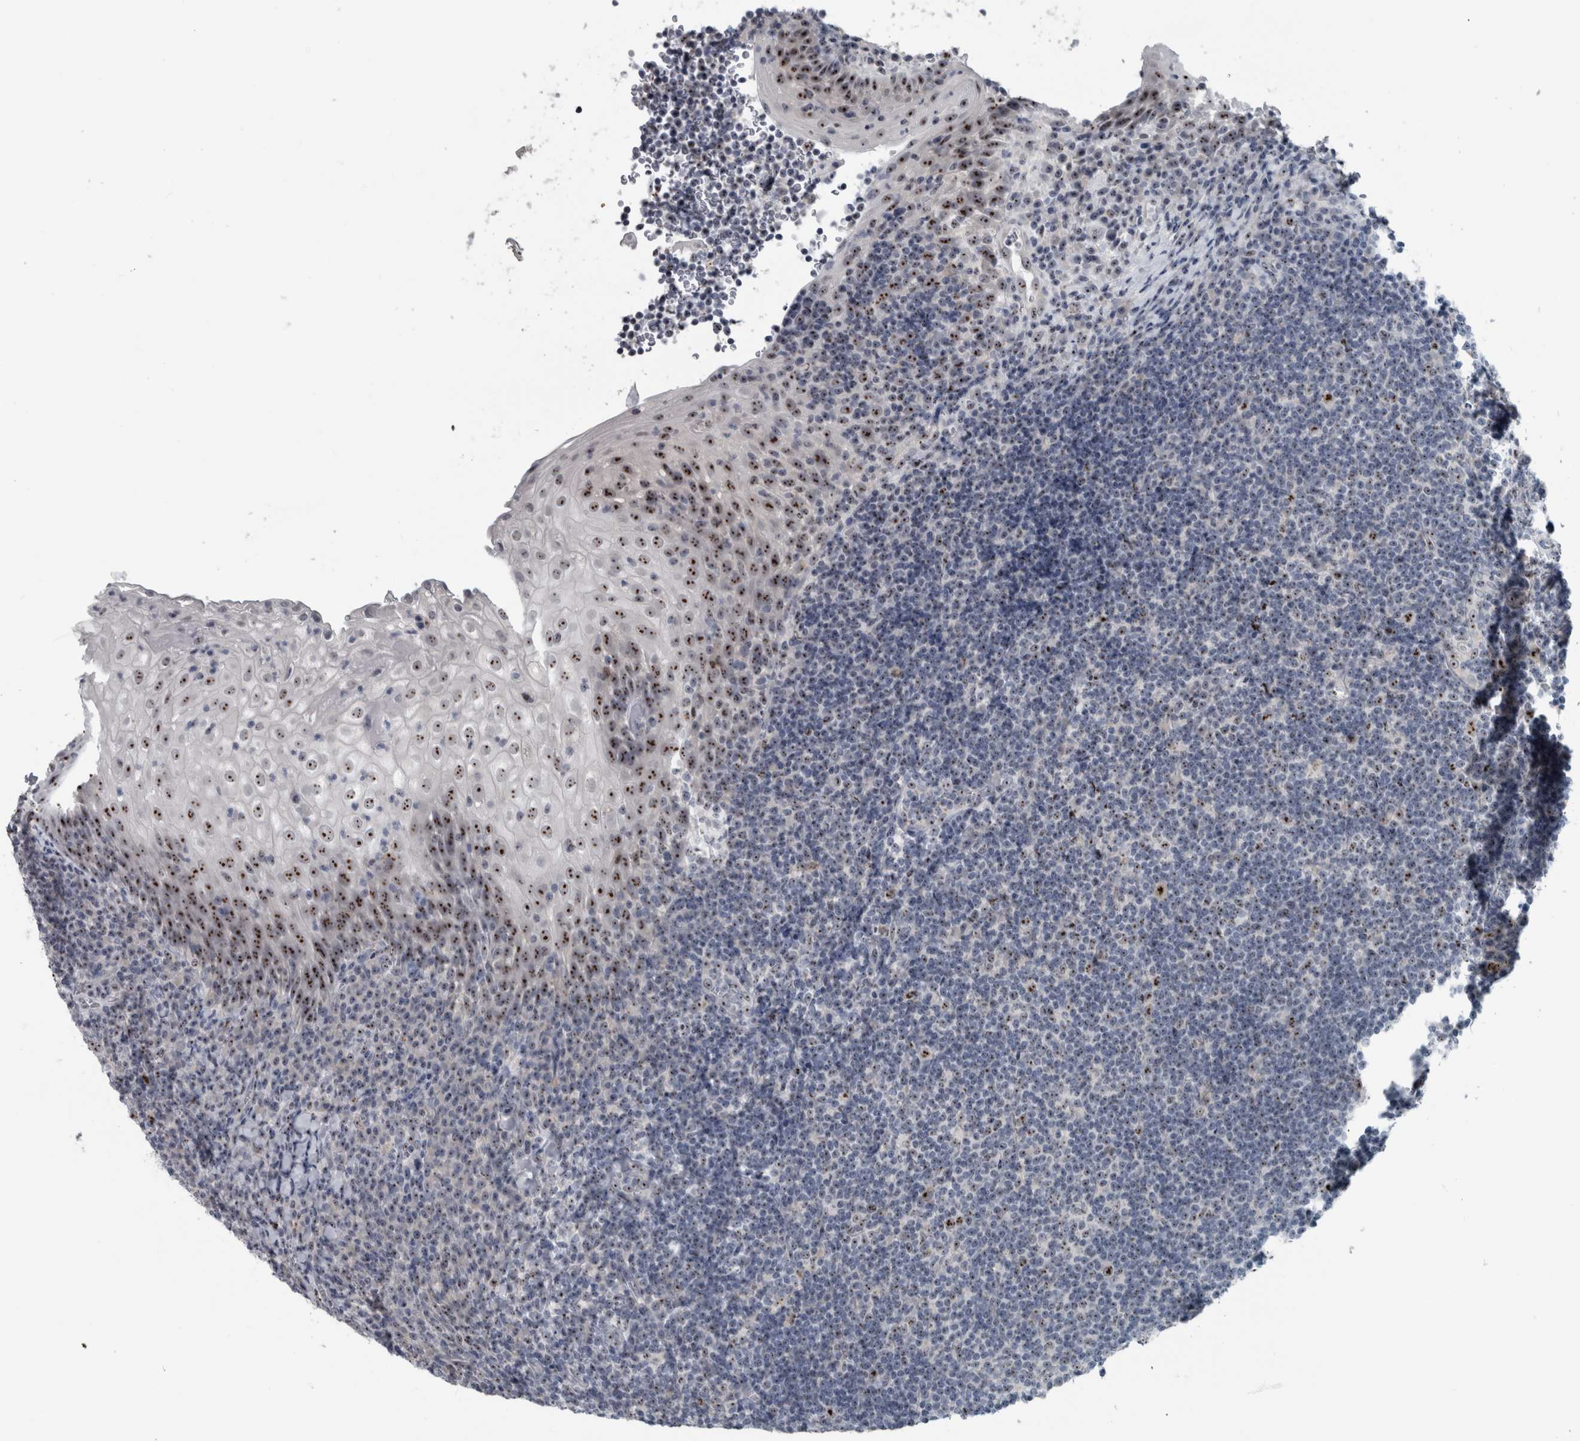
{"staining": {"intensity": "moderate", "quantity": "25%-75%", "location": "nuclear"}, "tissue": "tonsil", "cell_type": "Germinal center cells", "image_type": "normal", "snomed": [{"axis": "morphology", "description": "Normal tissue, NOS"}, {"axis": "topography", "description": "Tonsil"}], "caption": "DAB (3,3'-diaminobenzidine) immunohistochemical staining of normal human tonsil exhibits moderate nuclear protein expression in approximately 25%-75% of germinal center cells.", "gene": "UTP6", "patient": {"sex": "male", "age": 37}}